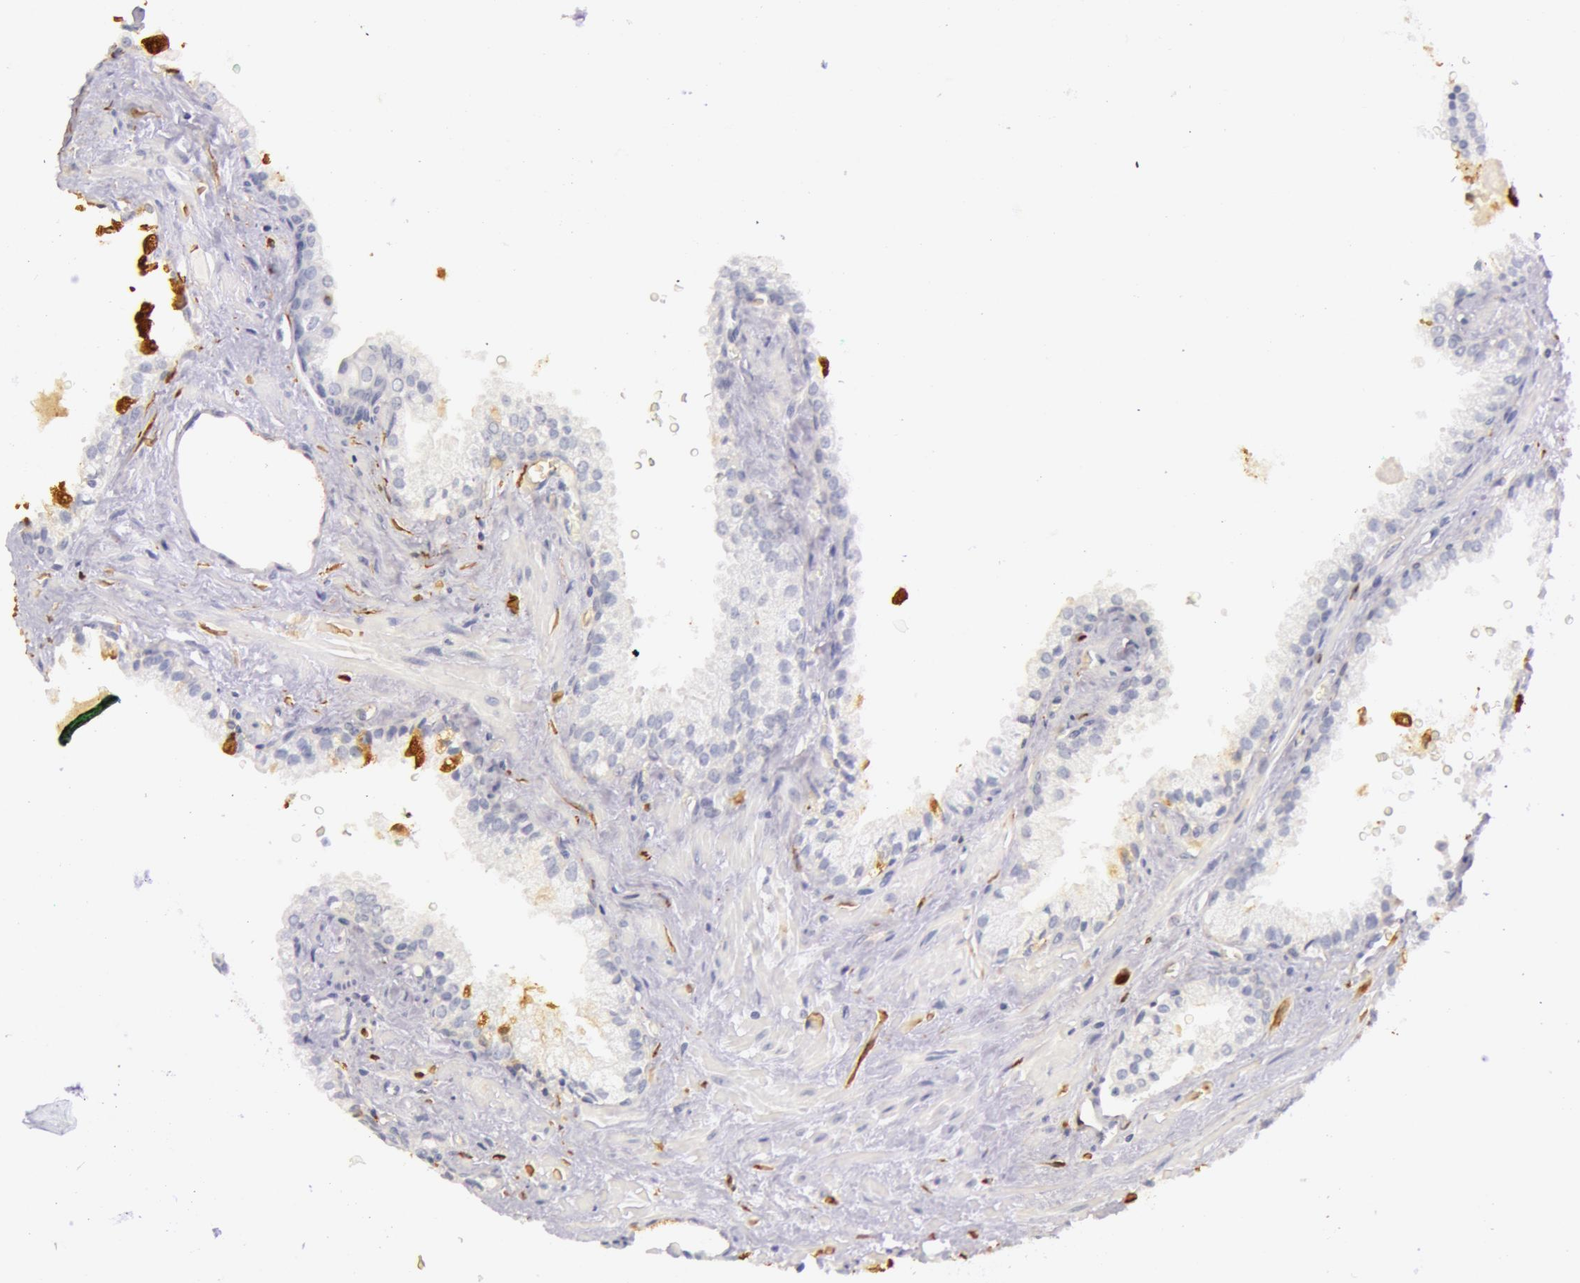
{"staining": {"intensity": "negative", "quantity": "none", "location": "none"}, "tissue": "prostate cancer", "cell_type": "Tumor cells", "image_type": "cancer", "snomed": [{"axis": "morphology", "description": "Adenocarcinoma, Medium grade"}, {"axis": "topography", "description": "Prostate"}], "caption": "This is an immunohistochemistry photomicrograph of human prostate medium-grade adenocarcinoma. There is no staining in tumor cells.", "gene": "C4BPA", "patient": {"sex": "male", "age": 70}}